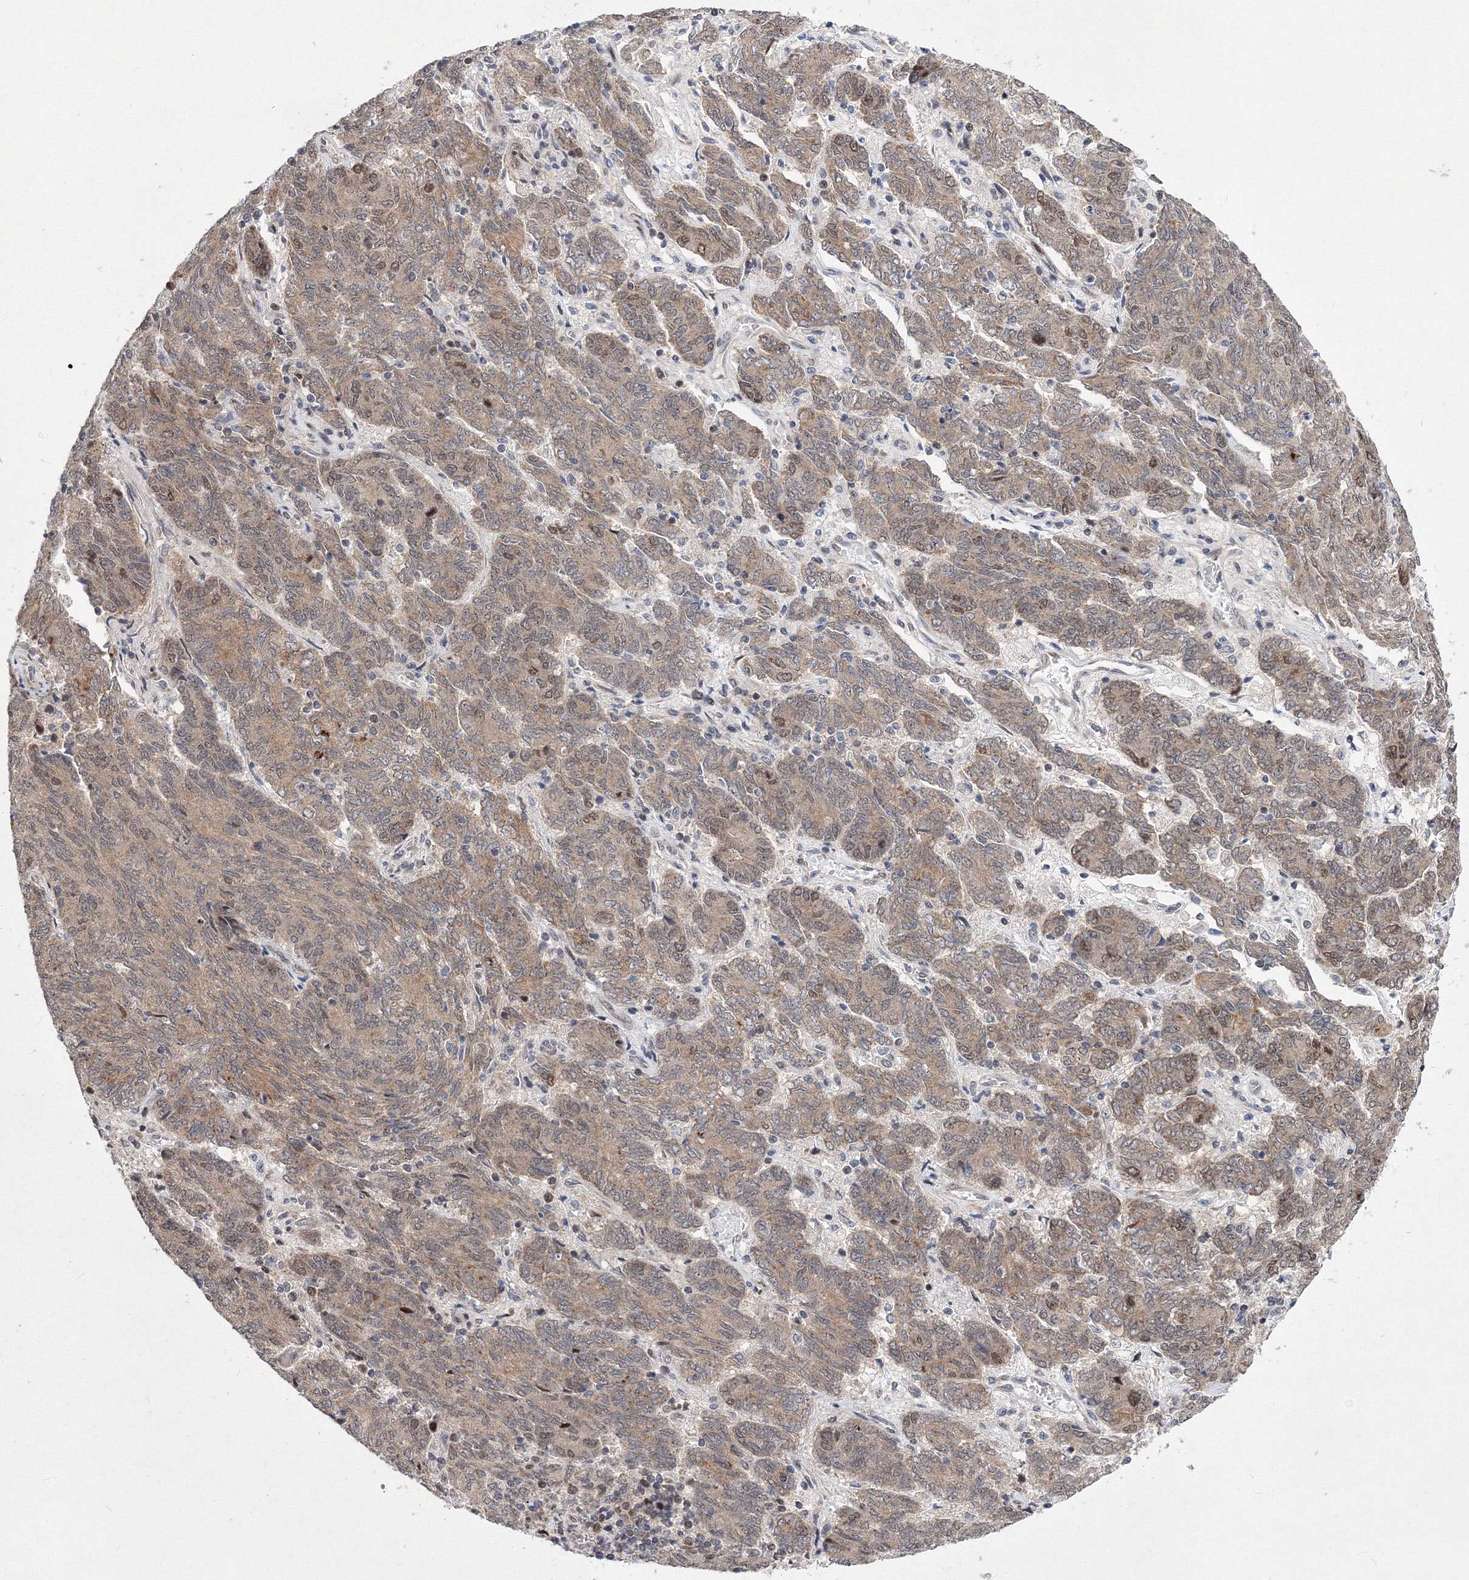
{"staining": {"intensity": "moderate", "quantity": ">75%", "location": "cytoplasmic/membranous,nuclear"}, "tissue": "endometrial cancer", "cell_type": "Tumor cells", "image_type": "cancer", "snomed": [{"axis": "morphology", "description": "Adenocarcinoma, NOS"}, {"axis": "topography", "description": "Endometrium"}], "caption": "Moderate cytoplasmic/membranous and nuclear staining for a protein is identified in approximately >75% of tumor cells of adenocarcinoma (endometrial) using IHC.", "gene": "GPN1", "patient": {"sex": "female", "age": 80}}